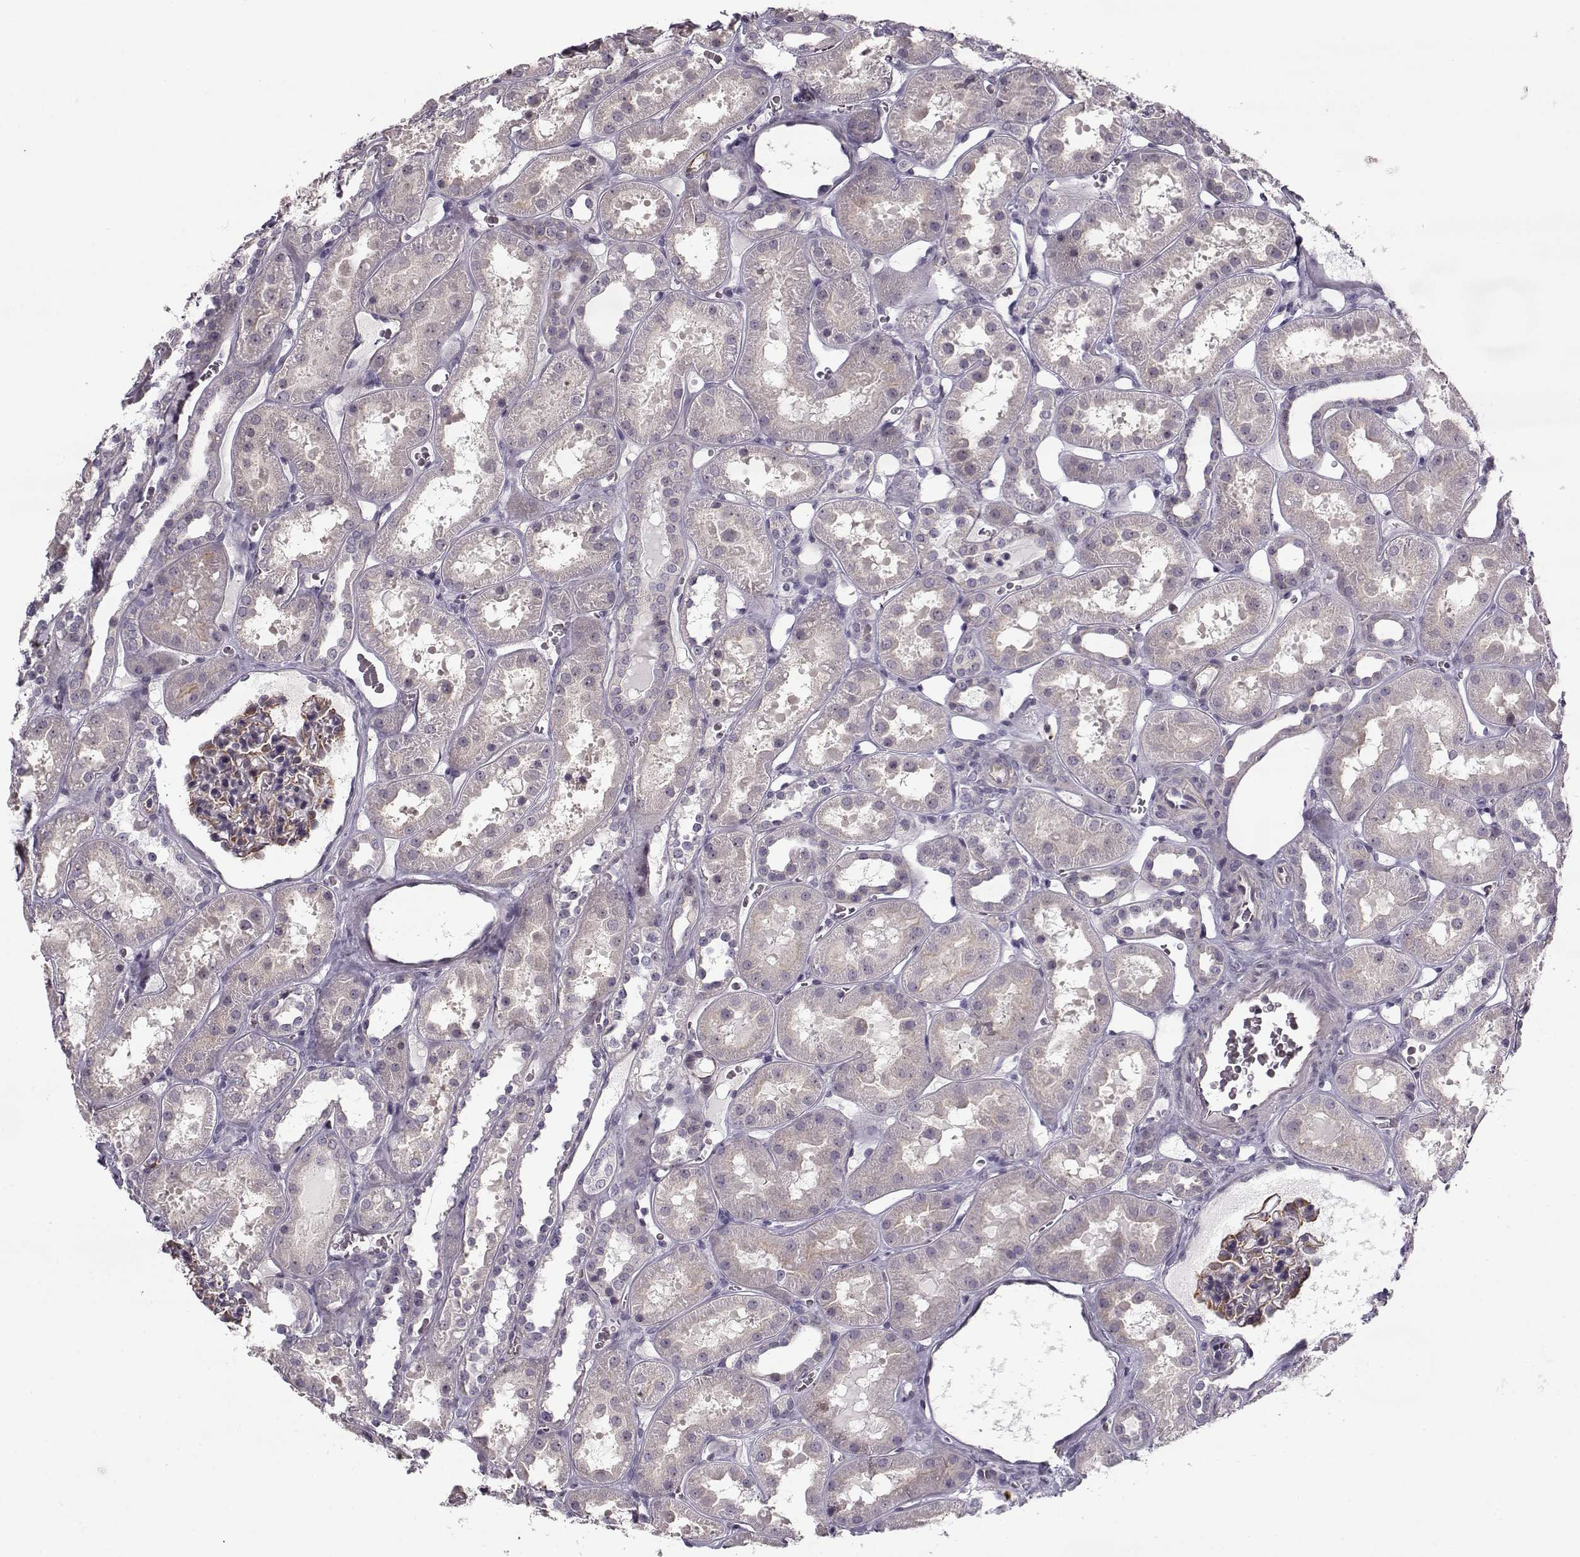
{"staining": {"intensity": "moderate", "quantity": "25%-75%", "location": "cytoplasmic/membranous"}, "tissue": "kidney", "cell_type": "Cells in glomeruli", "image_type": "normal", "snomed": [{"axis": "morphology", "description": "Normal tissue, NOS"}, {"axis": "topography", "description": "Kidney"}], "caption": "DAB (3,3'-diaminobenzidine) immunohistochemical staining of normal human kidney exhibits moderate cytoplasmic/membranous protein staining in approximately 25%-75% of cells in glomeruli. (IHC, brightfield microscopy, high magnification).", "gene": "PNMT", "patient": {"sex": "female", "age": 41}}